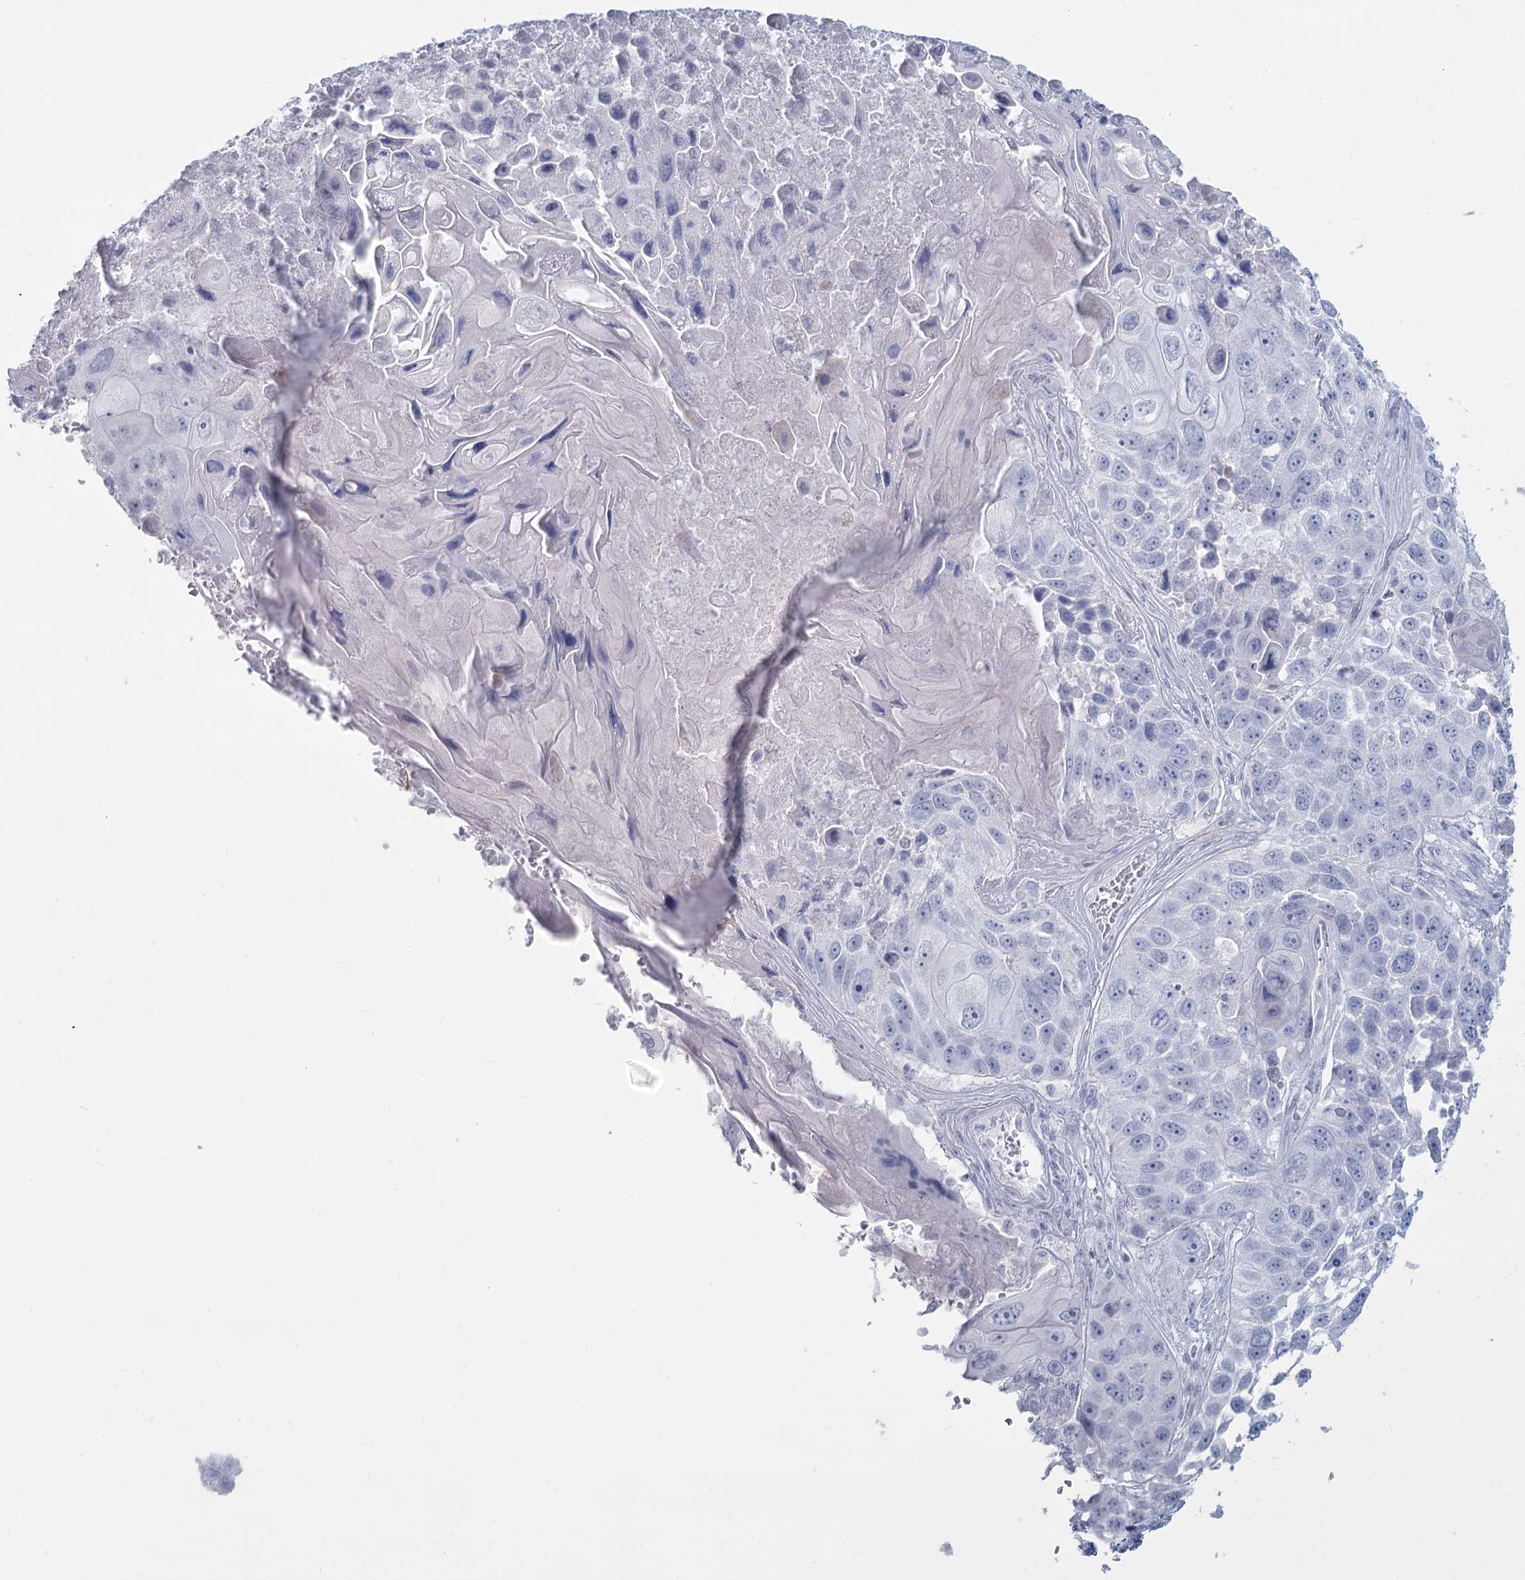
{"staining": {"intensity": "negative", "quantity": "none", "location": "none"}, "tissue": "lung cancer", "cell_type": "Tumor cells", "image_type": "cancer", "snomed": [{"axis": "morphology", "description": "Squamous cell carcinoma, NOS"}, {"axis": "topography", "description": "Lung"}], "caption": "Lung cancer stained for a protein using immunohistochemistry (IHC) exhibits no expression tumor cells.", "gene": "SLC6A19", "patient": {"sex": "male", "age": 61}}